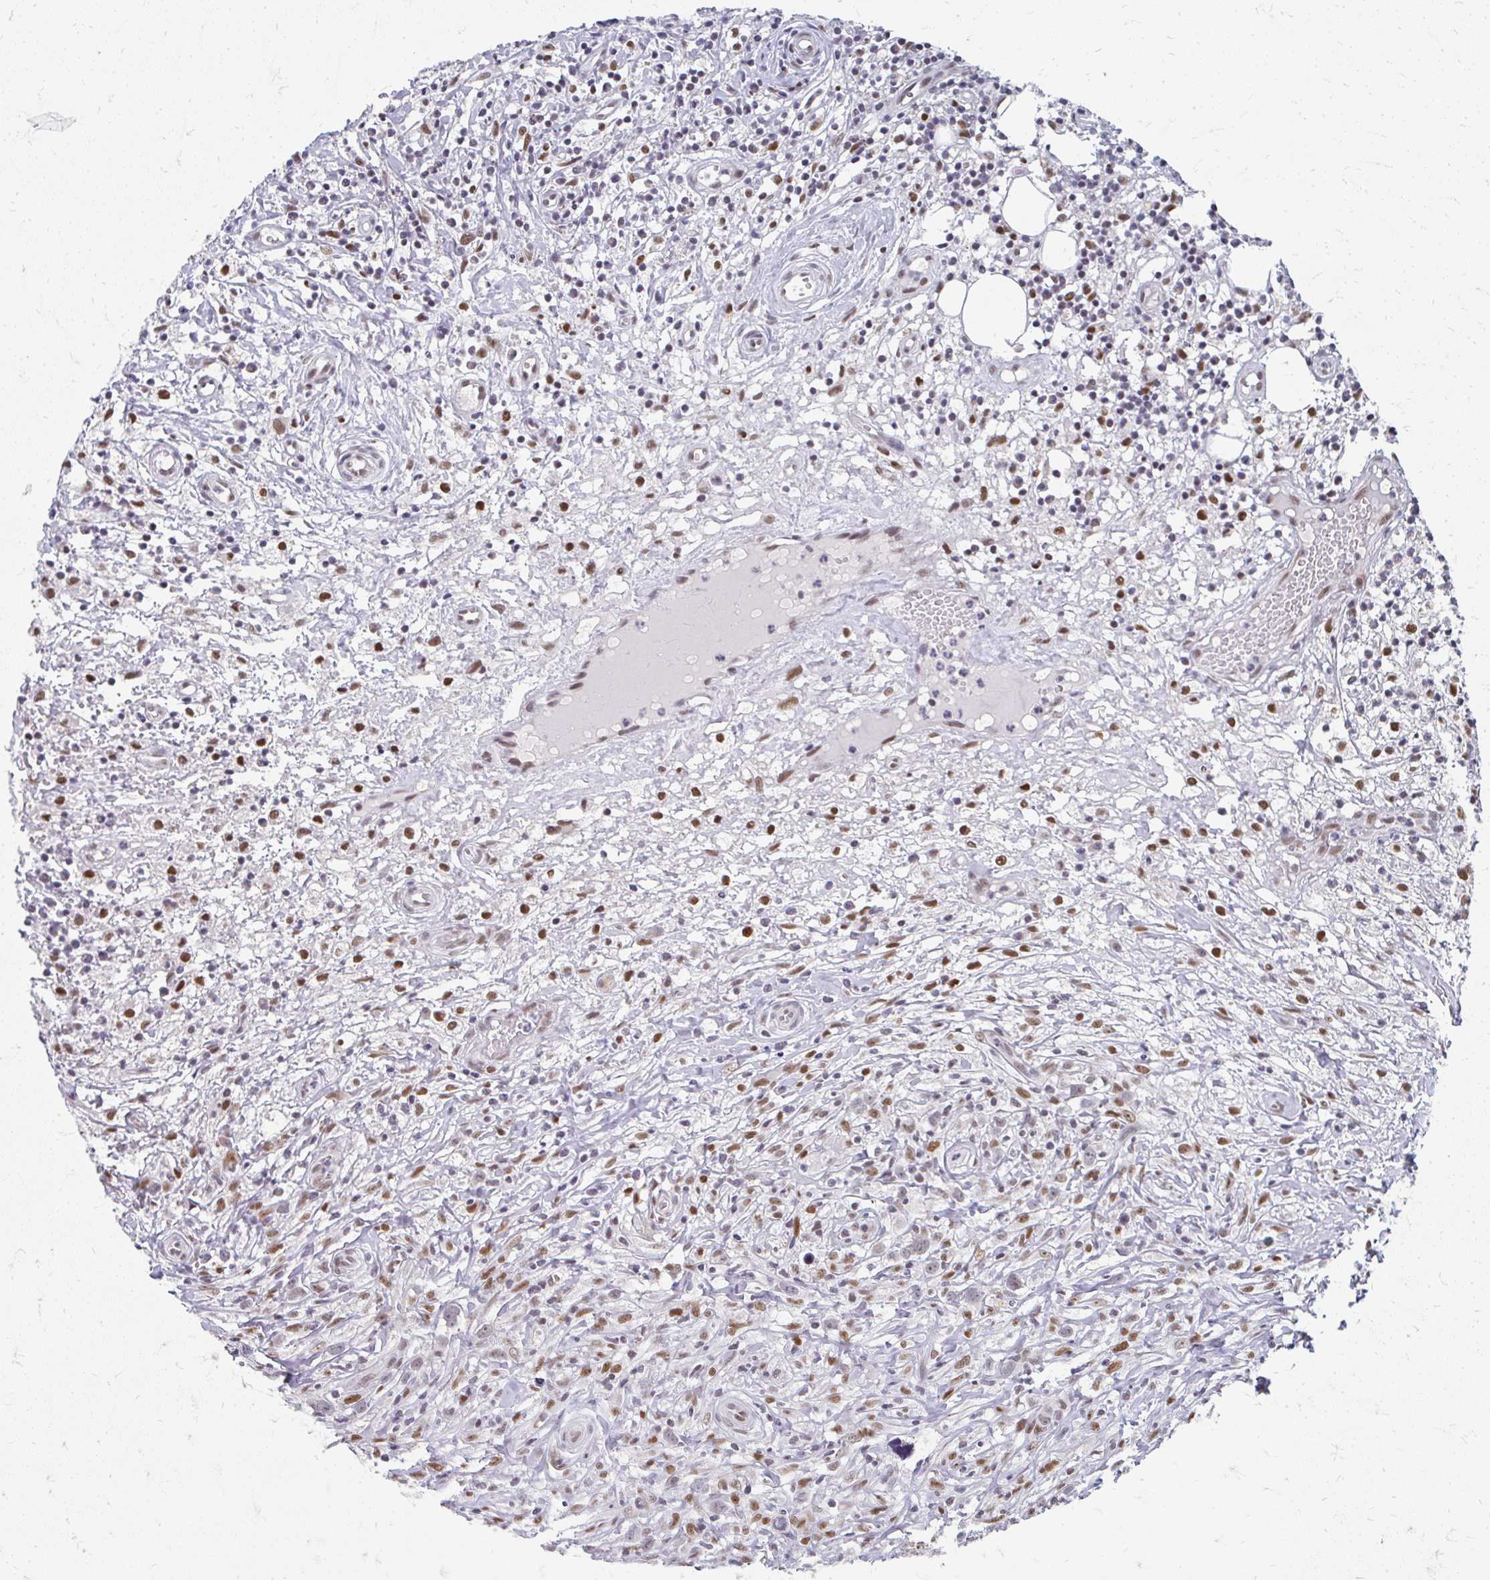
{"staining": {"intensity": "negative", "quantity": "none", "location": "none"}, "tissue": "lymphoma", "cell_type": "Tumor cells", "image_type": "cancer", "snomed": [{"axis": "morphology", "description": "Hodgkin's disease, NOS"}, {"axis": "topography", "description": "No Tissue"}], "caption": "The micrograph exhibits no significant staining in tumor cells of lymphoma.", "gene": "GTF2H1", "patient": {"sex": "female", "age": 21}}